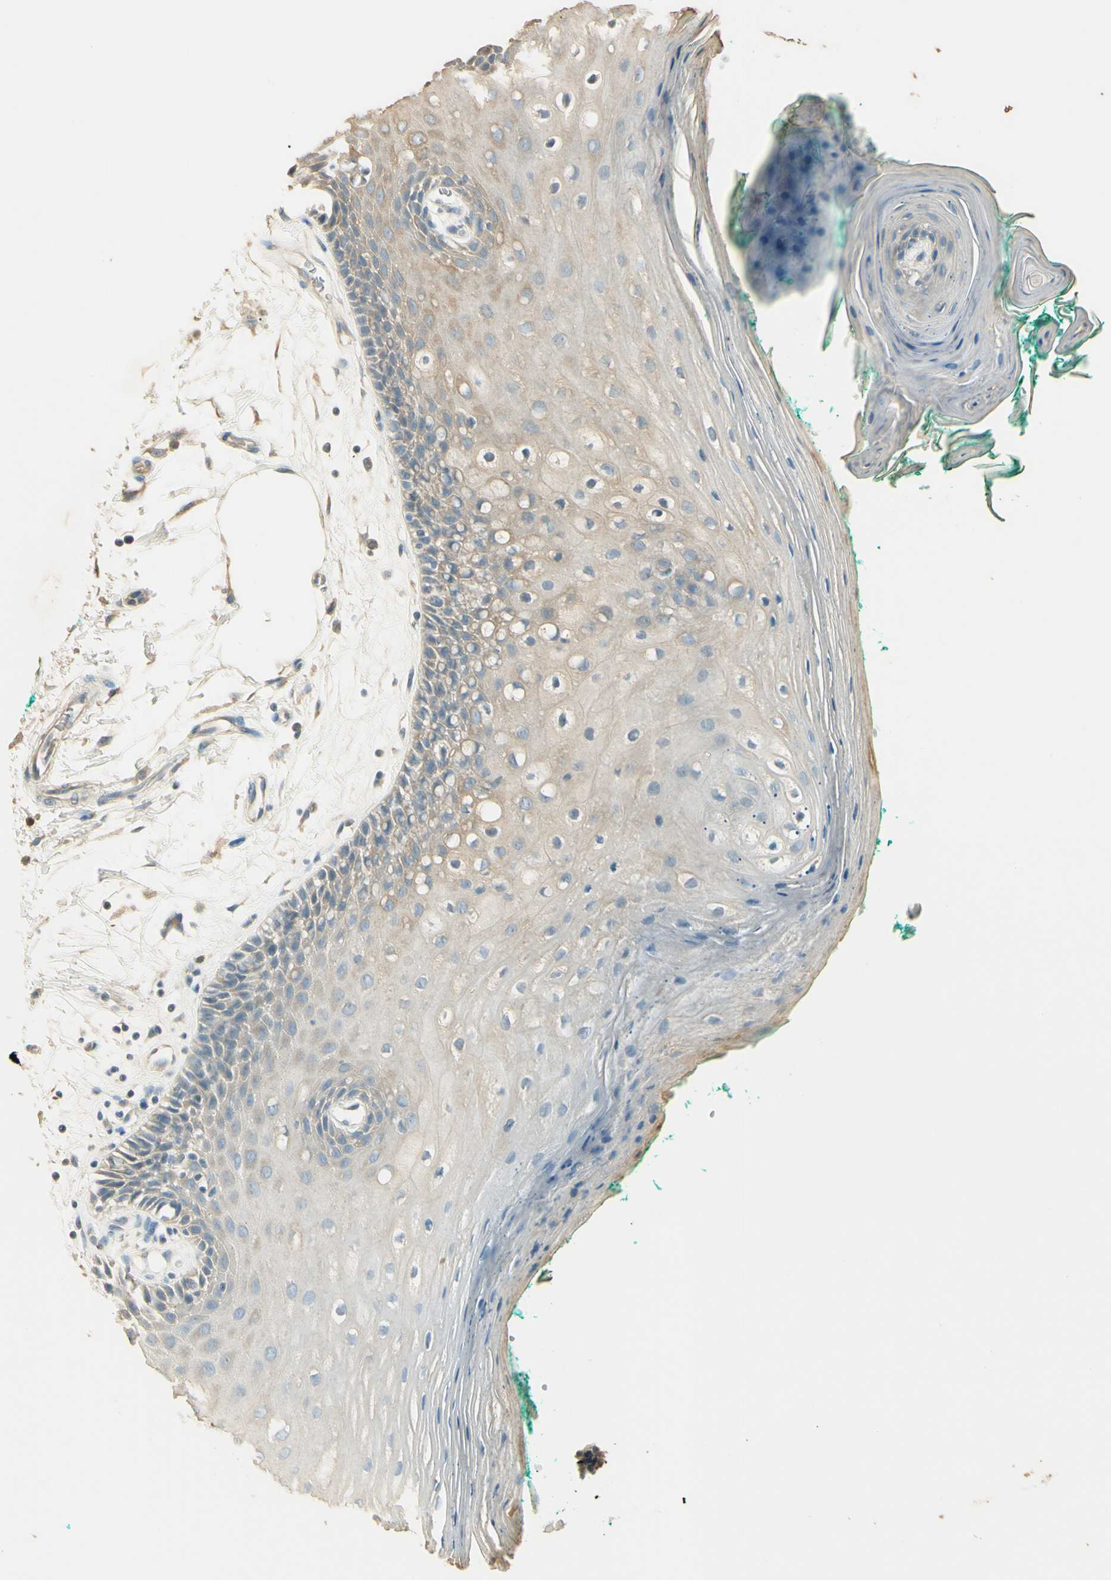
{"staining": {"intensity": "weak", "quantity": "<25%", "location": "cytoplasmic/membranous"}, "tissue": "oral mucosa", "cell_type": "Squamous epithelial cells", "image_type": "normal", "snomed": [{"axis": "morphology", "description": "Normal tissue, NOS"}, {"axis": "topography", "description": "Skeletal muscle"}, {"axis": "topography", "description": "Oral tissue"}, {"axis": "topography", "description": "Peripheral nerve tissue"}], "caption": "An image of oral mucosa stained for a protein exhibits no brown staining in squamous epithelial cells. (Immunohistochemistry (ihc), brightfield microscopy, high magnification).", "gene": "UXS1", "patient": {"sex": "female", "age": 84}}